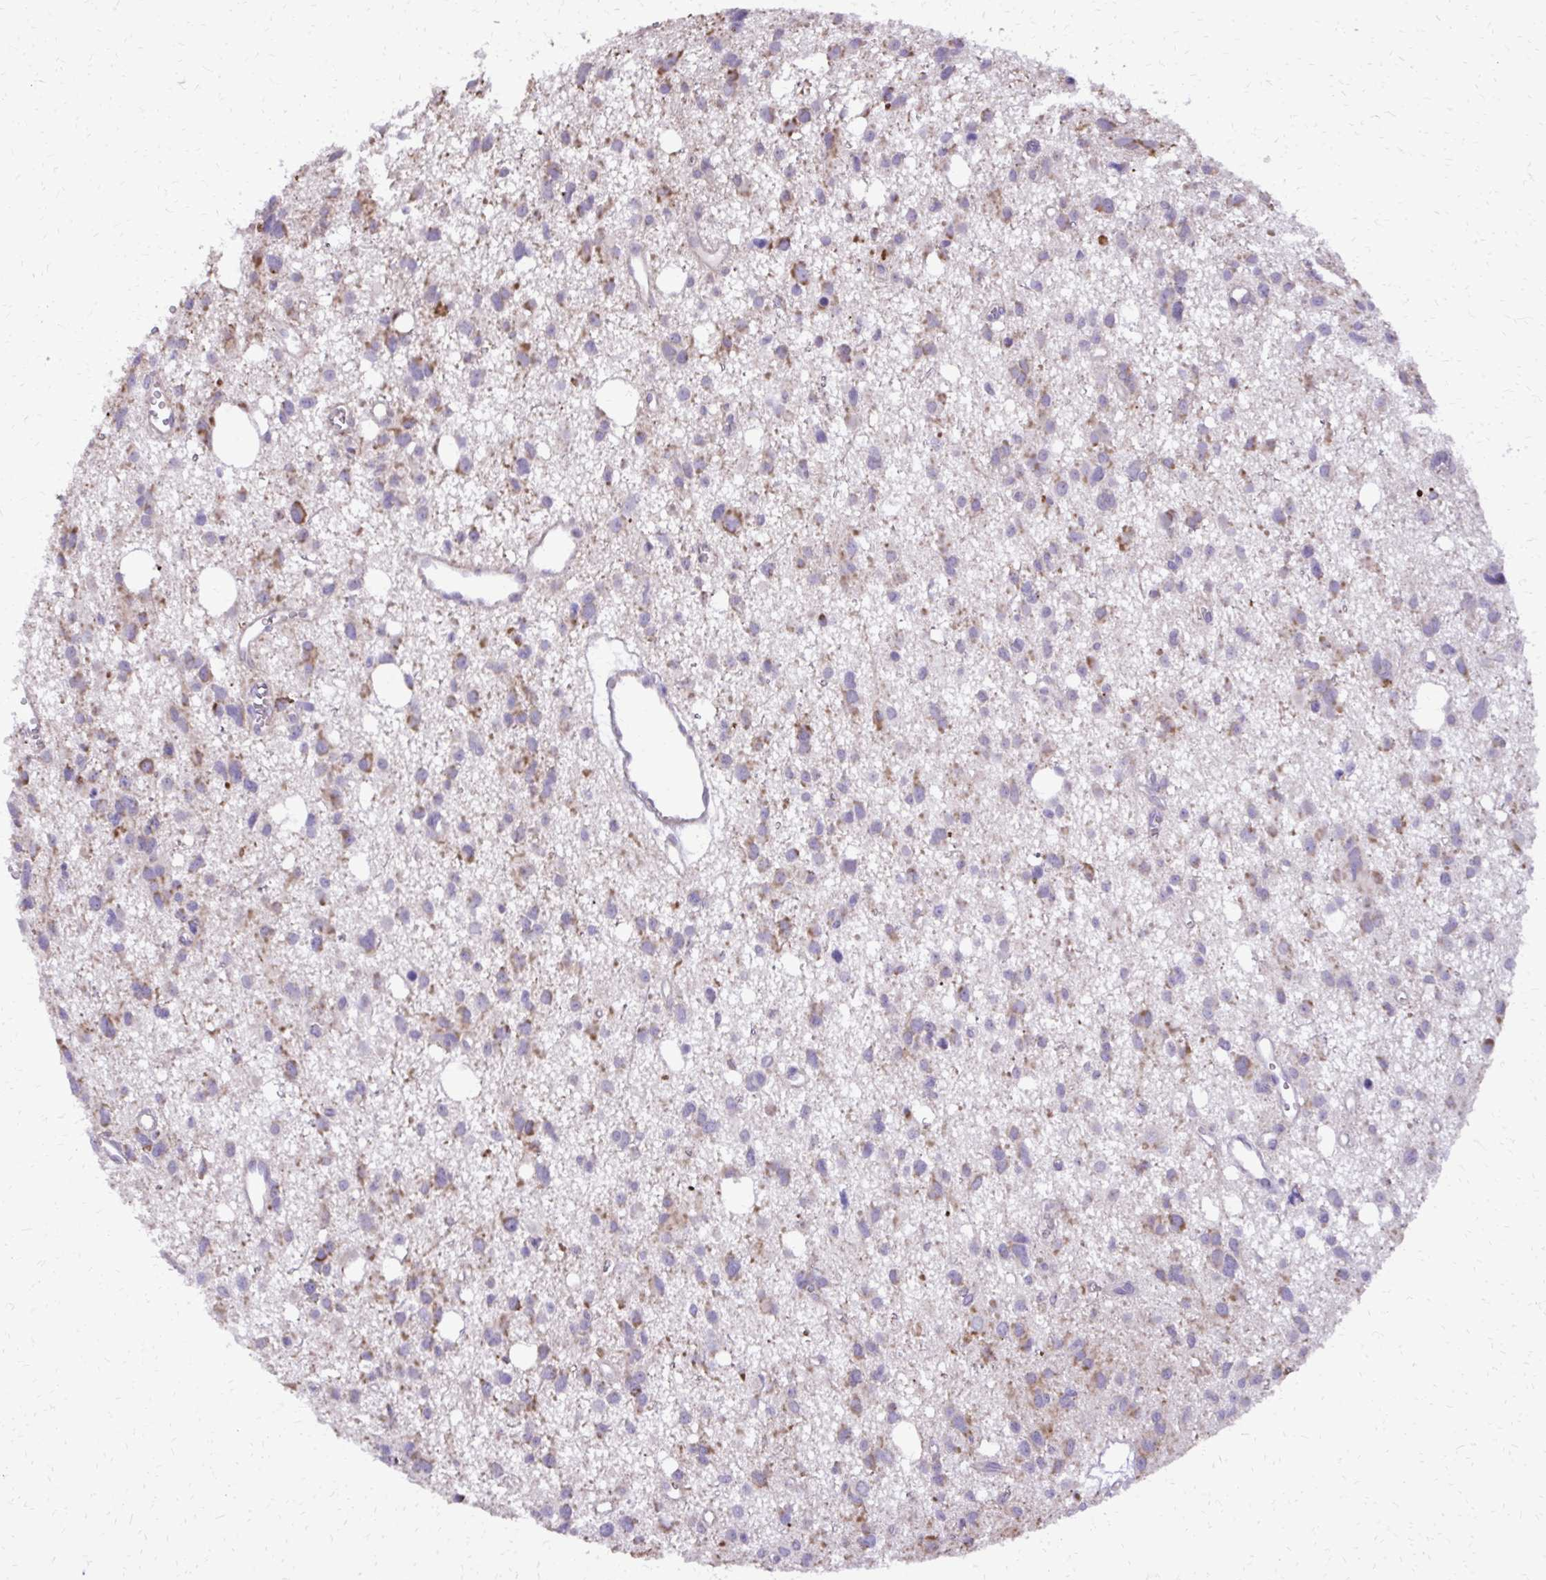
{"staining": {"intensity": "moderate", "quantity": "<25%", "location": "cytoplasmic/membranous"}, "tissue": "glioma", "cell_type": "Tumor cells", "image_type": "cancer", "snomed": [{"axis": "morphology", "description": "Glioma, malignant, High grade"}, {"axis": "topography", "description": "Brain"}], "caption": "IHC (DAB) staining of malignant glioma (high-grade) exhibits moderate cytoplasmic/membranous protein positivity in about <25% of tumor cells.", "gene": "ABCC3", "patient": {"sex": "male", "age": 23}}